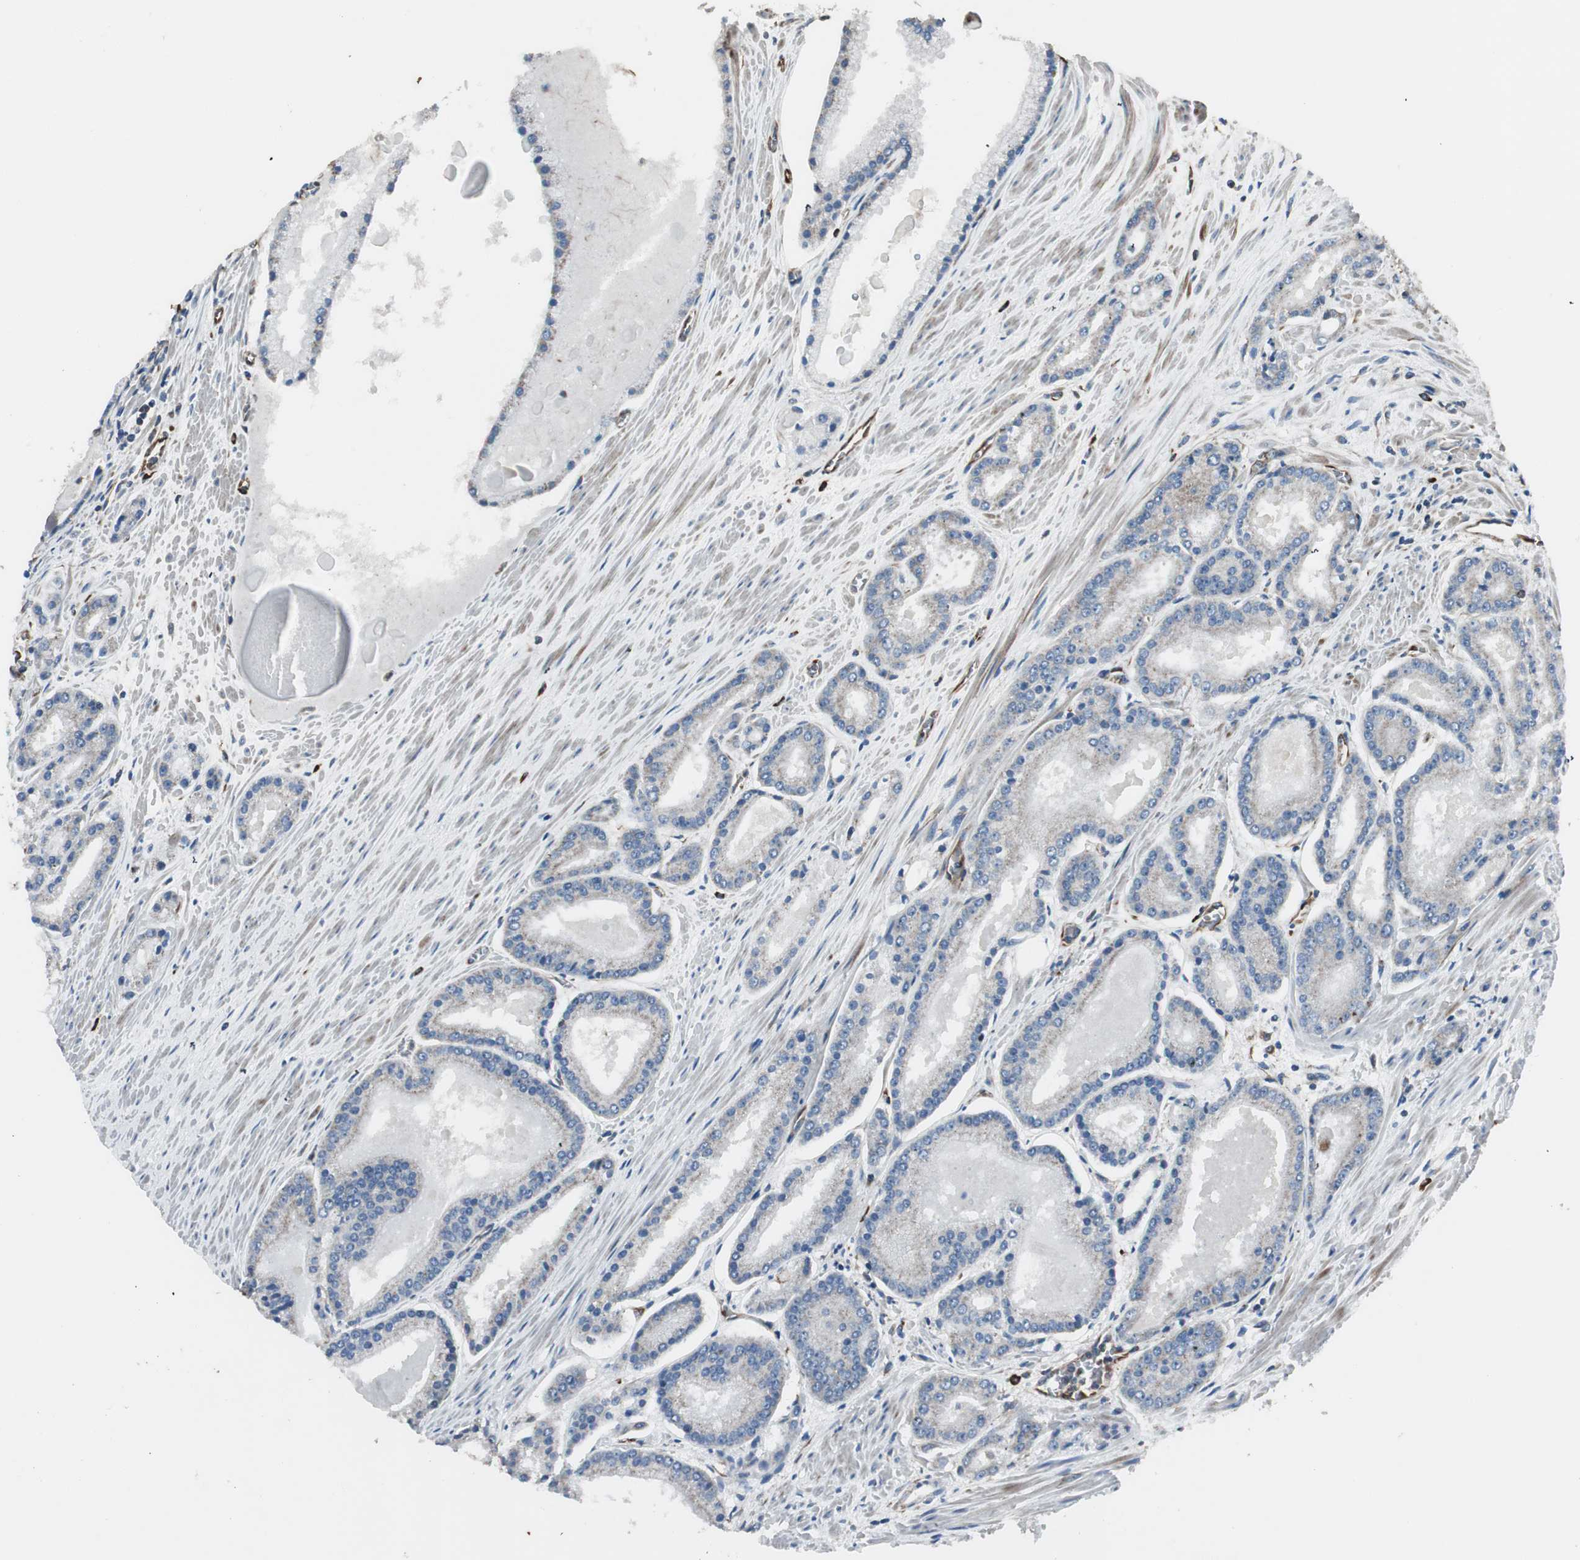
{"staining": {"intensity": "negative", "quantity": "none", "location": "none"}, "tissue": "prostate cancer", "cell_type": "Tumor cells", "image_type": "cancer", "snomed": [{"axis": "morphology", "description": "Adenocarcinoma, Low grade"}, {"axis": "topography", "description": "Prostate"}], "caption": "The histopathology image displays no significant positivity in tumor cells of prostate cancer (adenocarcinoma (low-grade)).", "gene": "SRCIN1", "patient": {"sex": "male", "age": 59}}